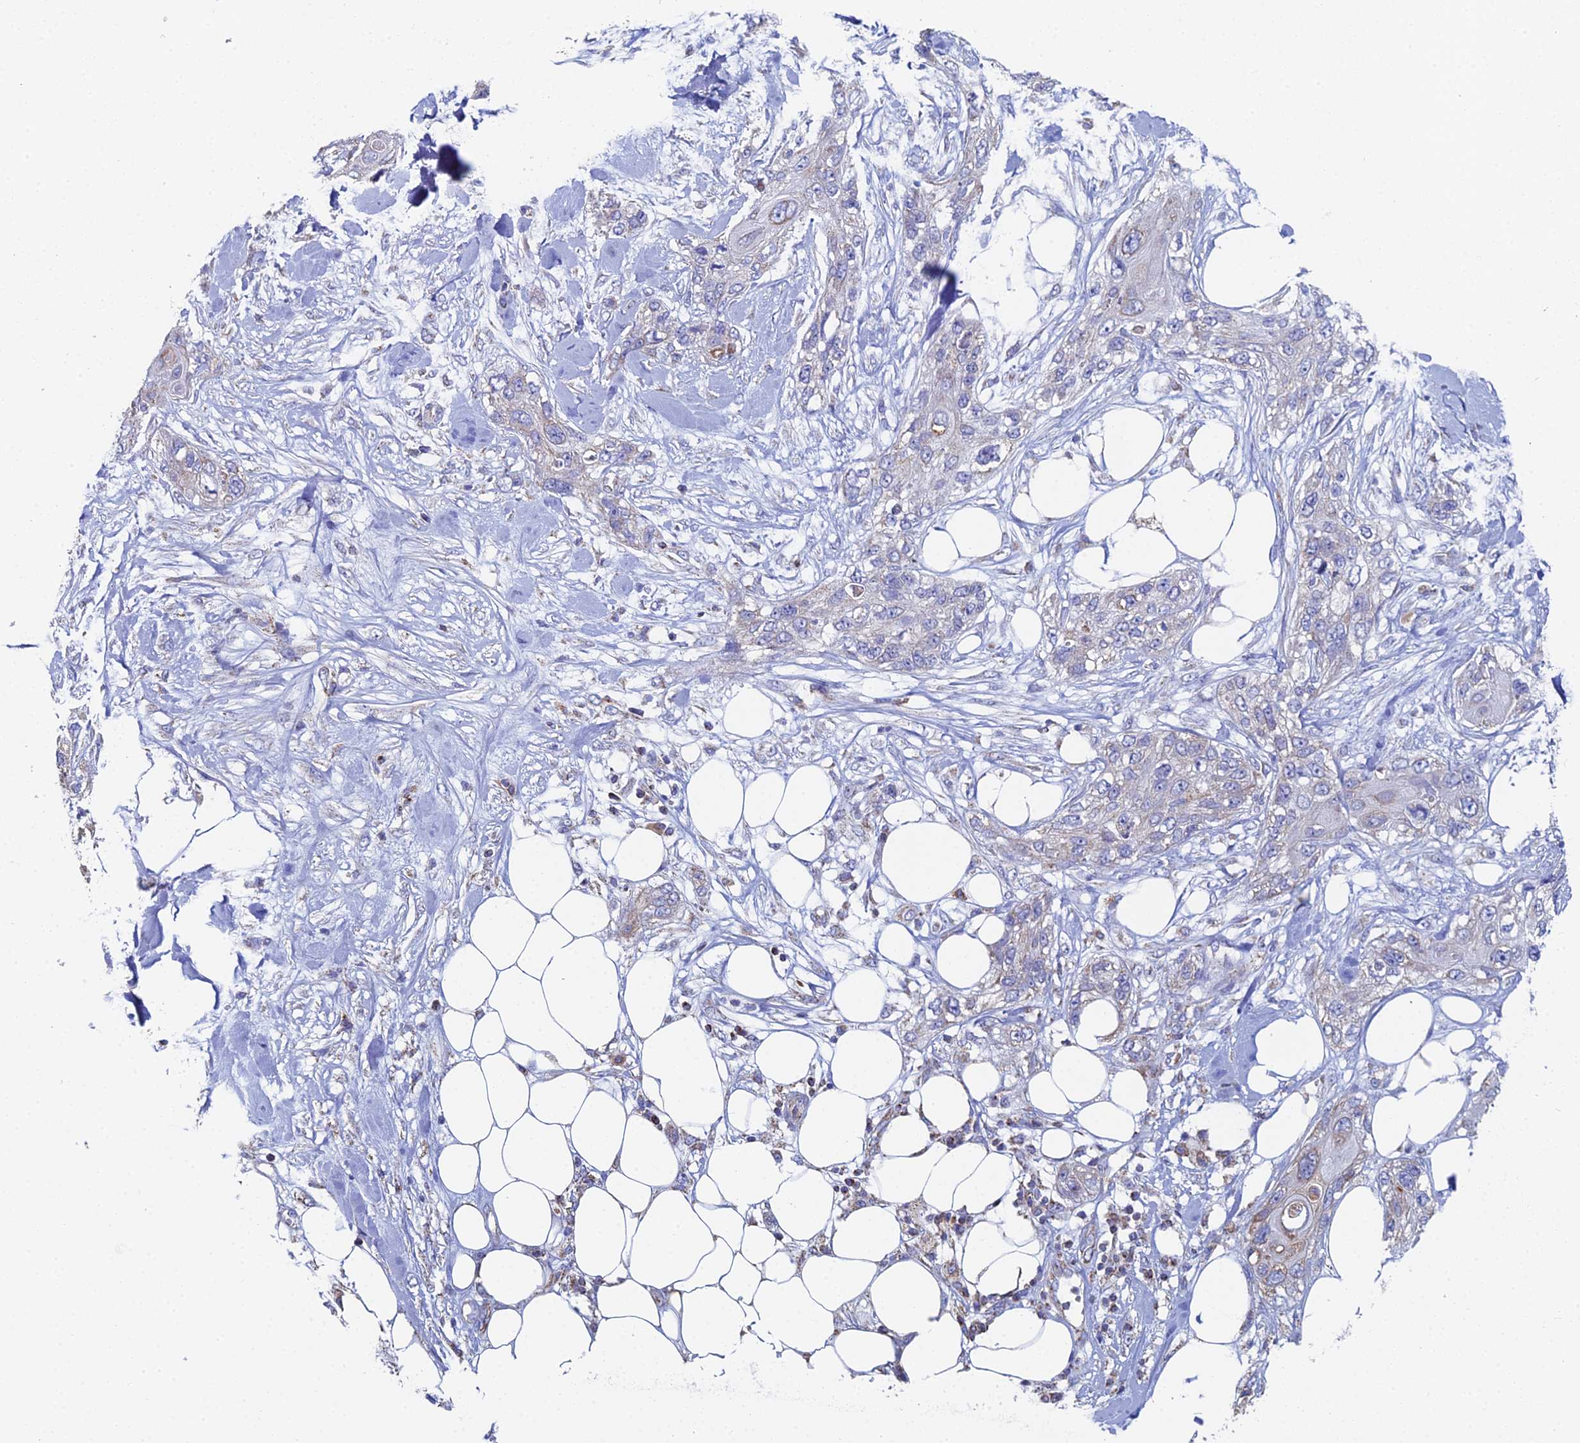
{"staining": {"intensity": "negative", "quantity": "none", "location": "none"}, "tissue": "skin cancer", "cell_type": "Tumor cells", "image_type": "cancer", "snomed": [{"axis": "morphology", "description": "Normal tissue, NOS"}, {"axis": "morphology", "description": "Squamous cell carcinoma, NOS"}, {"axis": "topography", "description": "Skin"}], "caption": "Immunohistochemistry (IHC) micrograph of squamous cell carcinoma (skin) stained for a protein (brown), which reveals no staining in tumor cells.", "gene": "SPOCK2", "patient": {"sex": "male", "age": 72}}